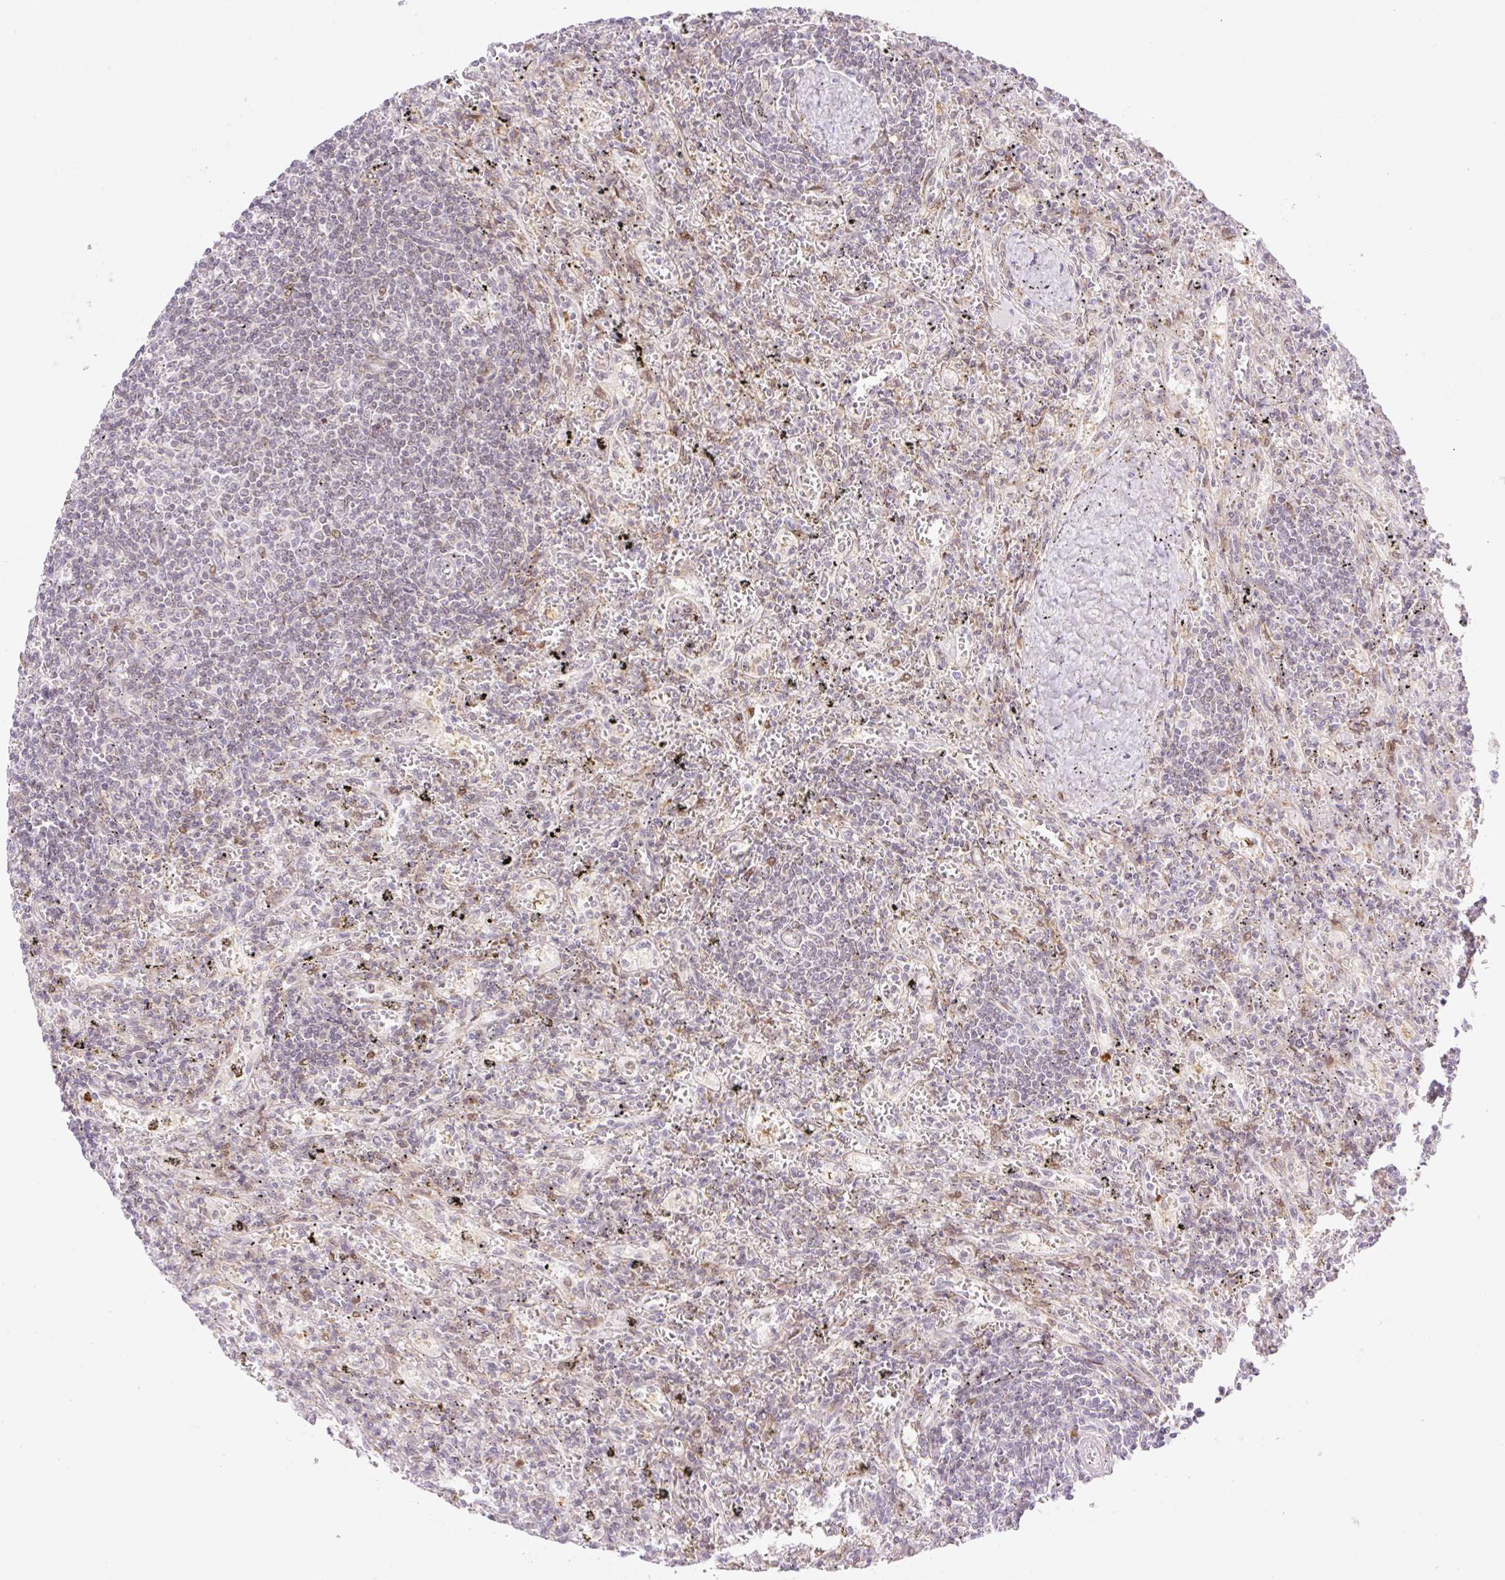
{"staining": {"intensity": "negative", "quantity": "none", "location": "none"}, "tissue": "lymphoma", "cell_type": "Tumor cells", "image_type": "cancer", "snomed": [{"axis": "morphology", "description": "Malignant lymphoma, non-Hodgkin's type, Low grade"}, {"axis": "topography", "description": "Spleen"}], "caption": "Image shows no protein positivity in tumor cells of lymphoma tissue.", "gene": "ZFP41", "patient": {"sex": "male", "age": 76}}